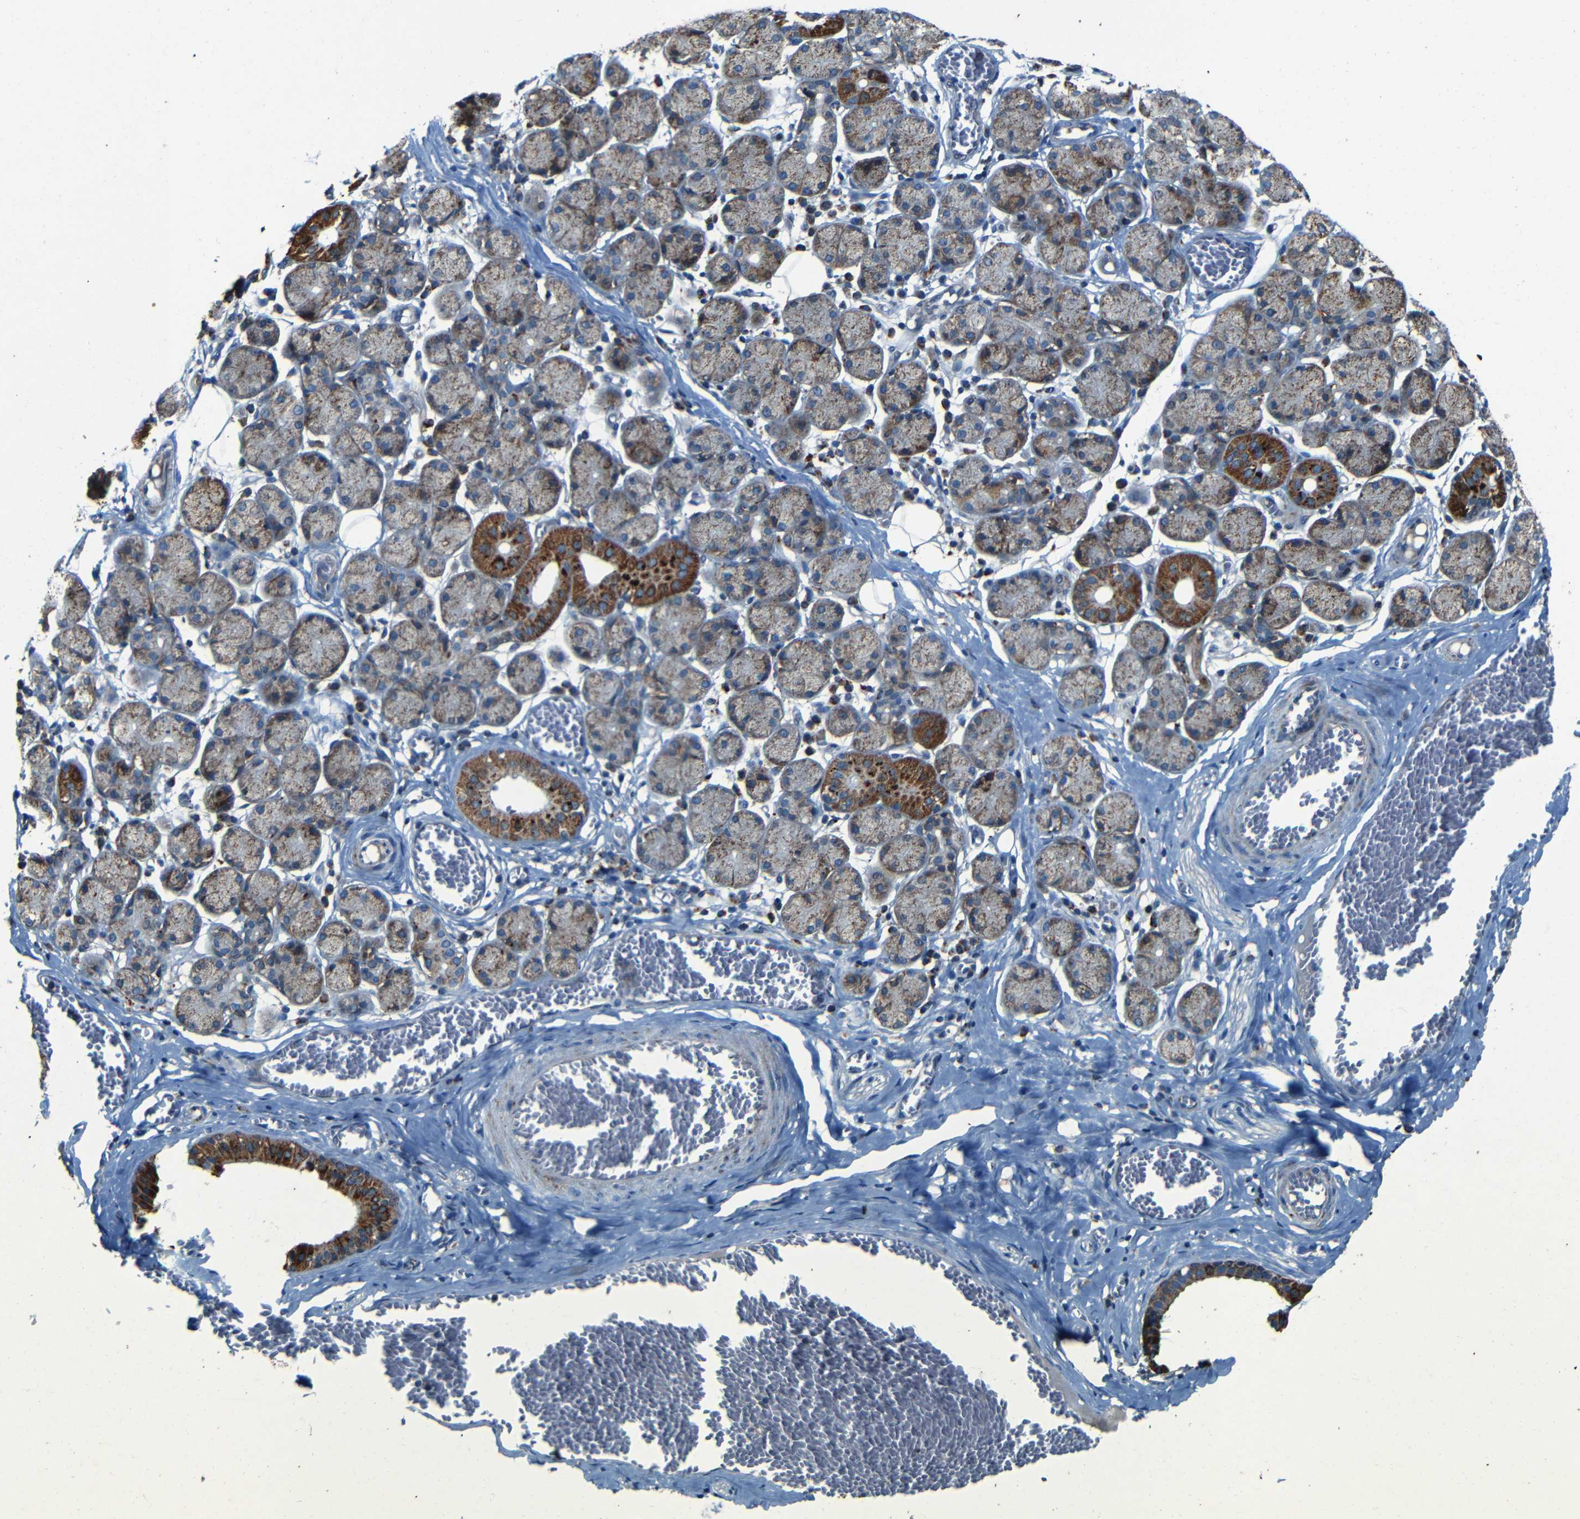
{"staining": {"intensity": "strong", "quantity": "25%-75%", "location": "cytoplasmic/membranous"}, "tissue": "salivary gland", "cell_type": "Glandular cells", "image_type": "normal", "snomed": [{"axis": "morphology", "description": "Normal tissue, NOS"}, {"axis": "topography", "description": "Salivary gland"}], "caption": "Human salivary gland stained for a protein (brown) reveals strong cytoplasmic/membranous positive positivity in about 25%-75% of glandular cells.", "gene": "WSCD2", "patient": {"sex": "female", "age": 24}}